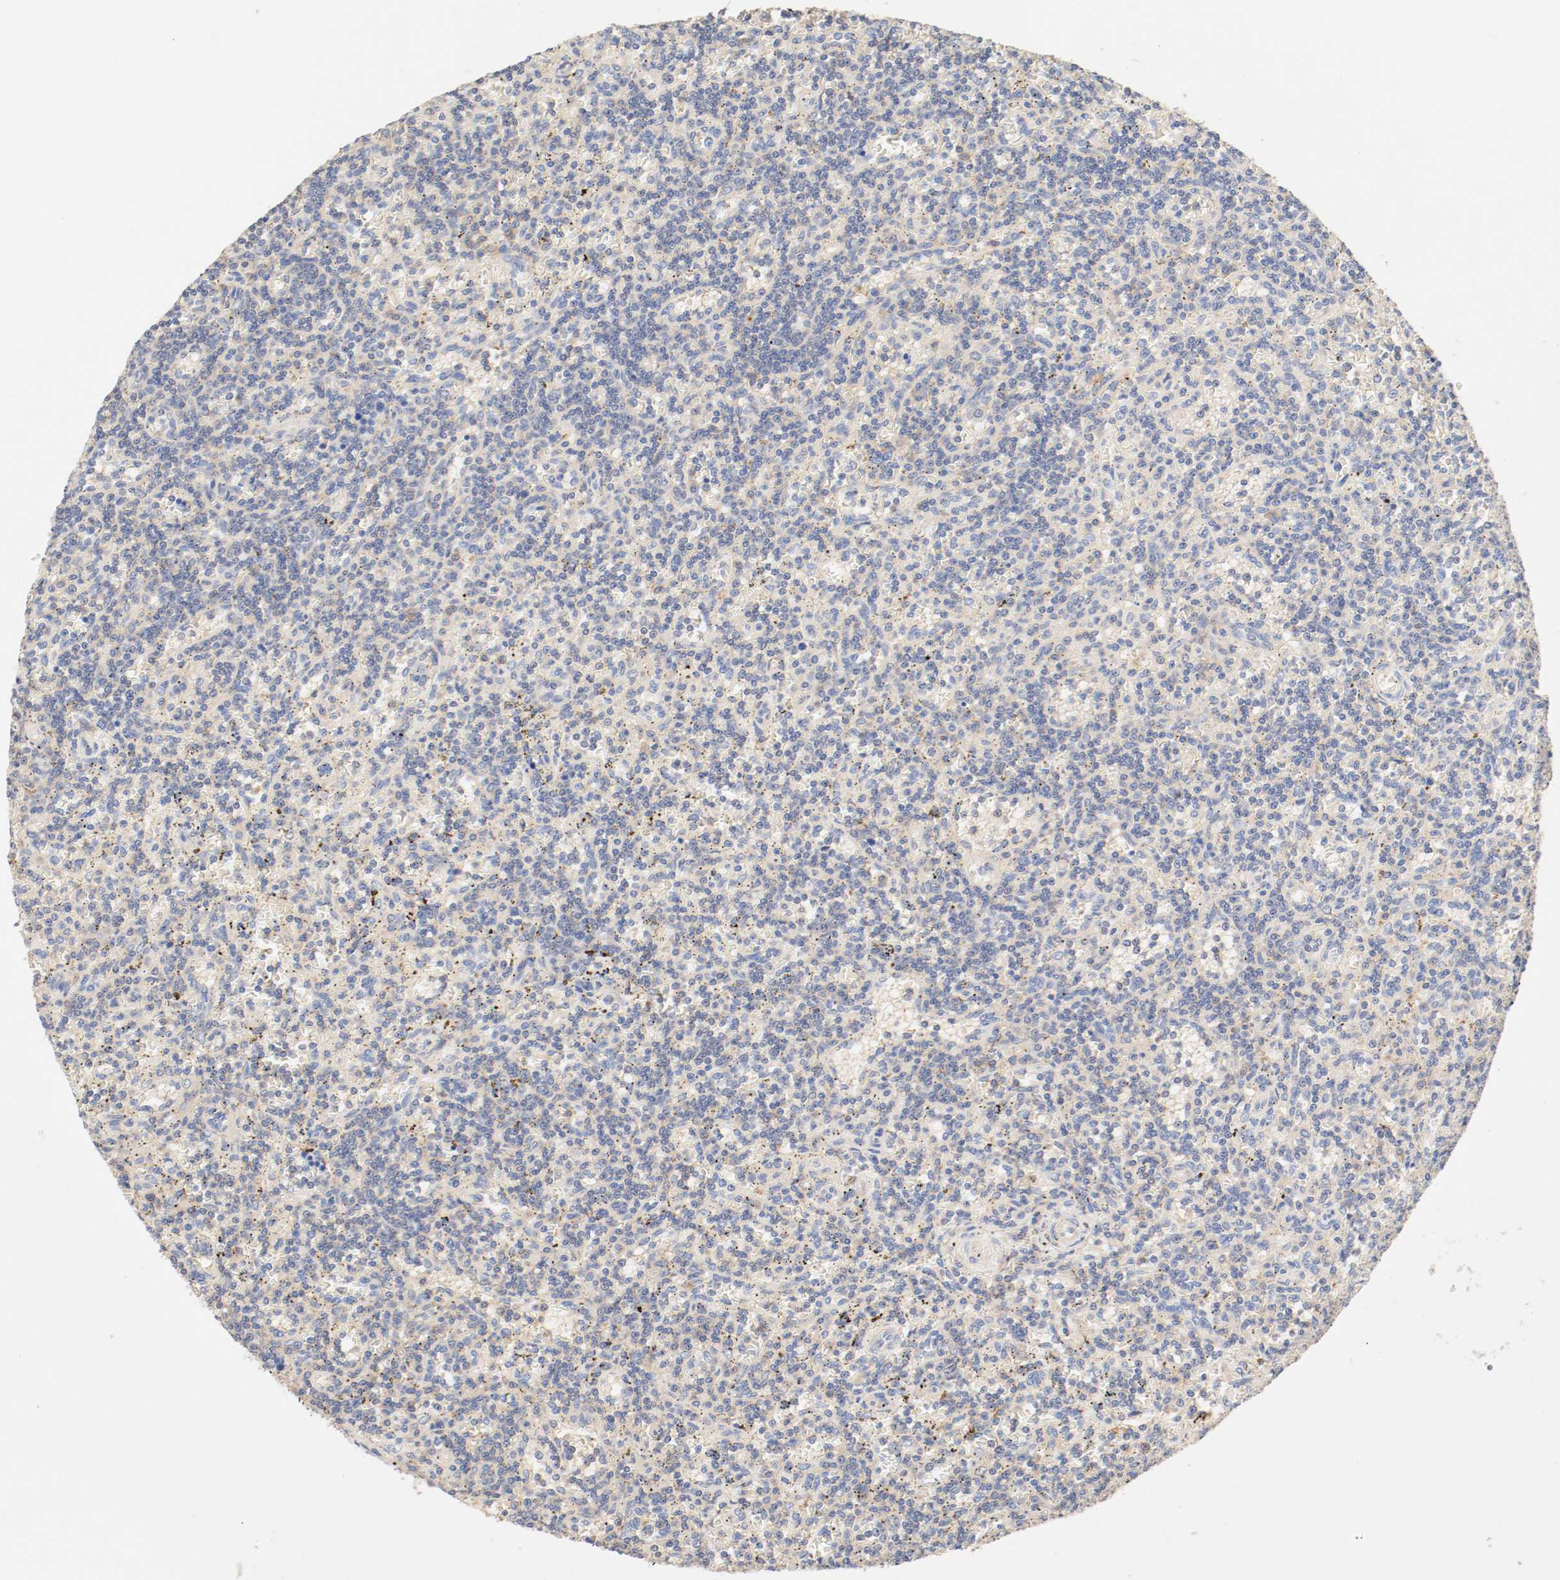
{"staining": {"intensity": "weak", "quantity": "25%-75%", "location": "cytoplasmic/membranous"}, "tissue": "lymphoma", "cell_type": "Tumor cells", "image_type": "cancer", "snomed": [{"axis": "morphology", "description": "Malignant lymphoma, non-Hodgkin's type, Low grade"}, {"axis": "topography", "description": "Spleen"}], "caption": "A histopathology image showing weak cytoplasmic/membranous staining in approximately 25%-75% of tumor cells in low-grade malignant lymphoma, non-Hodgkin's type, as visualized by brown immunohistochemical staining.", "gene": "GIT1", "patient": {"sex": "male", "age": 73}}